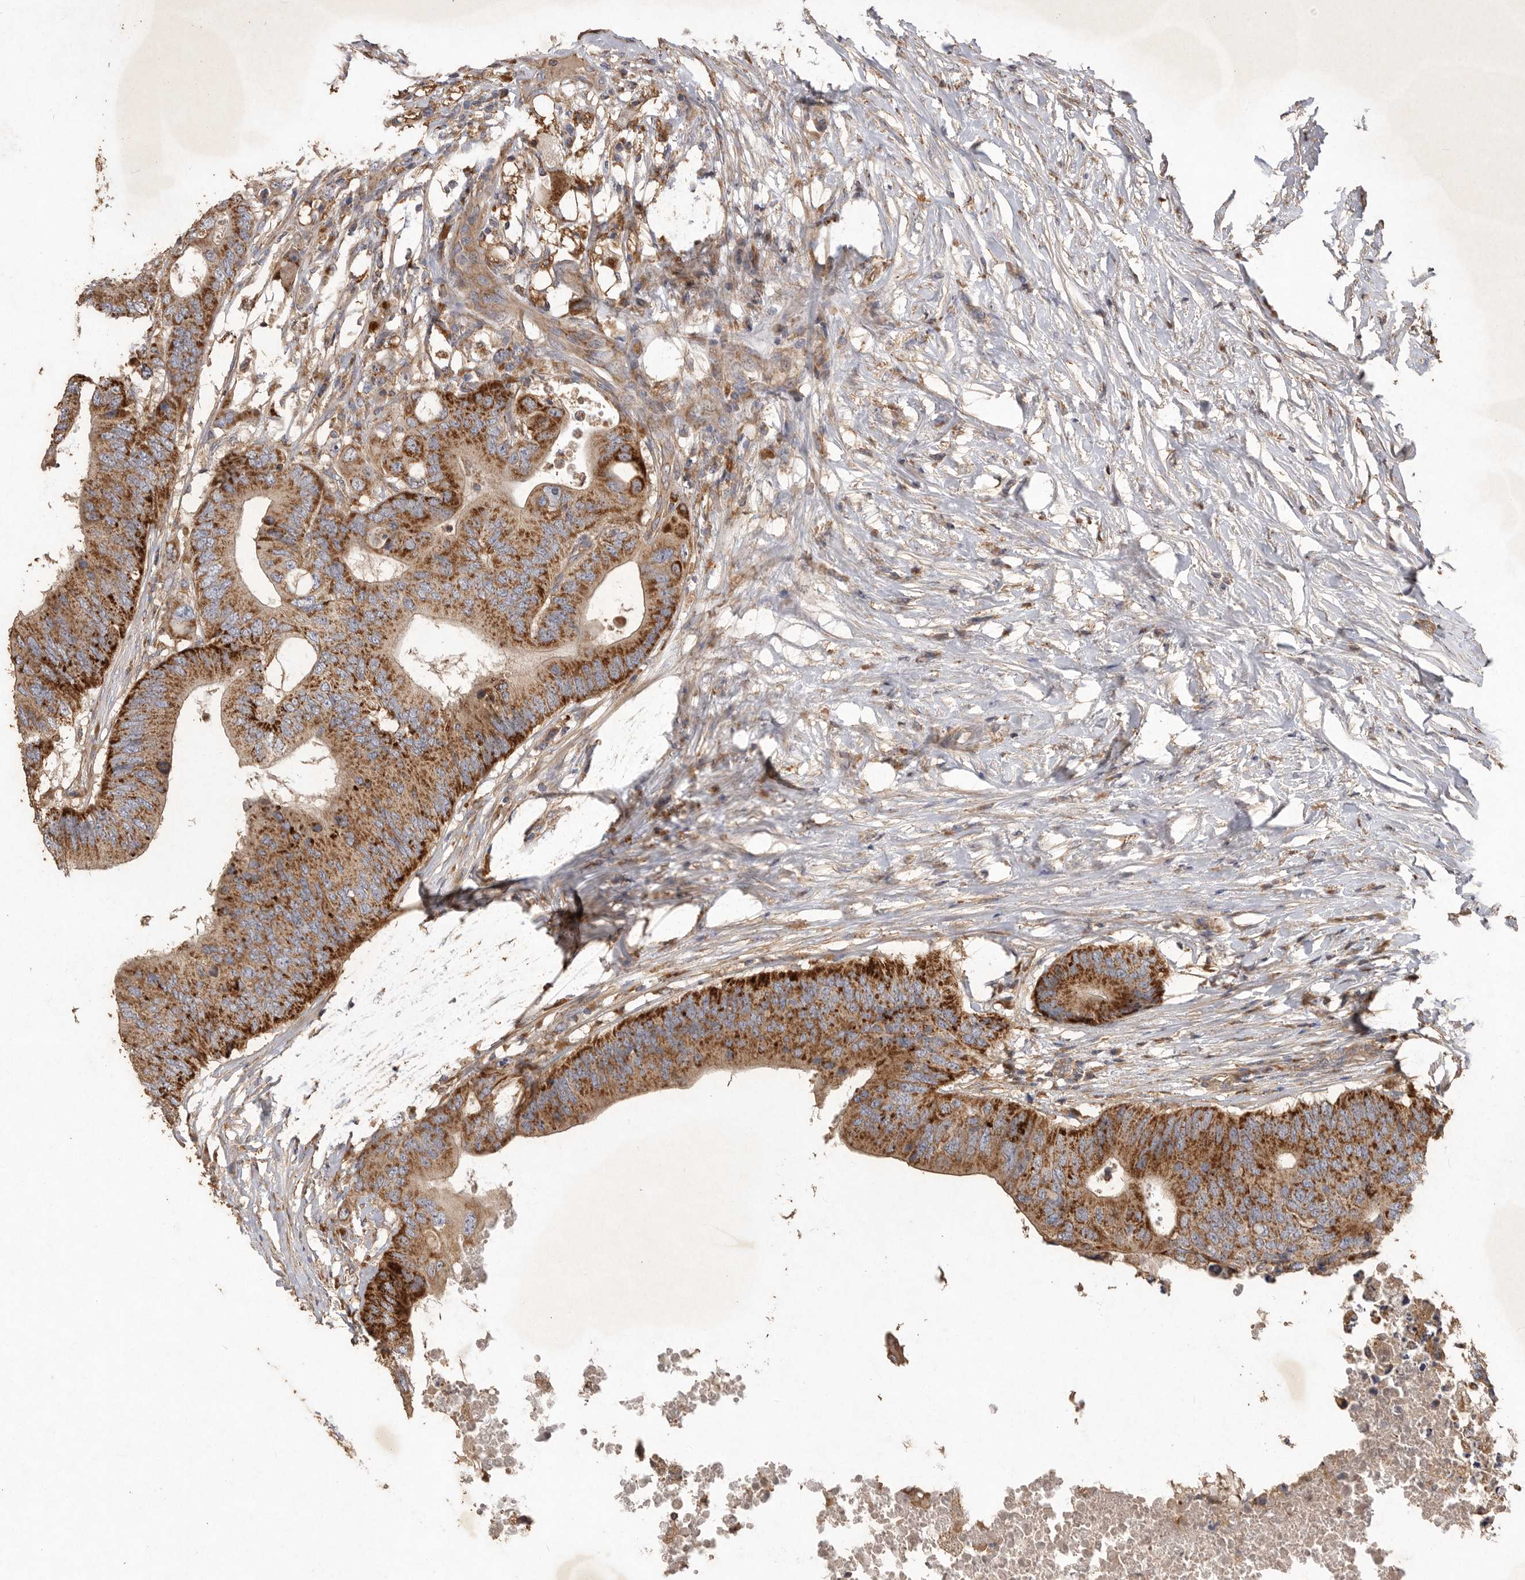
{"staining": {"intensity": "strong", "quantity": ">75%", "location": "cytoplasmic/membranous"}, "tissue": "colorectal cancer", "cell_type": "Tumor cells", "image_type": "cancer", "snomed": [{"axis": "morphology", "description": "Adenocarcinoma, NOS"}, {"axis": "topography", "description": "Colon"}], "caption": "Tumor cells show high levels of strong cytoplasmic/membranous staining in approximately >75% of cells in colorectal cancer.", "gene": "MRPL41", "patient": {"sex": "male", "age": 71}}